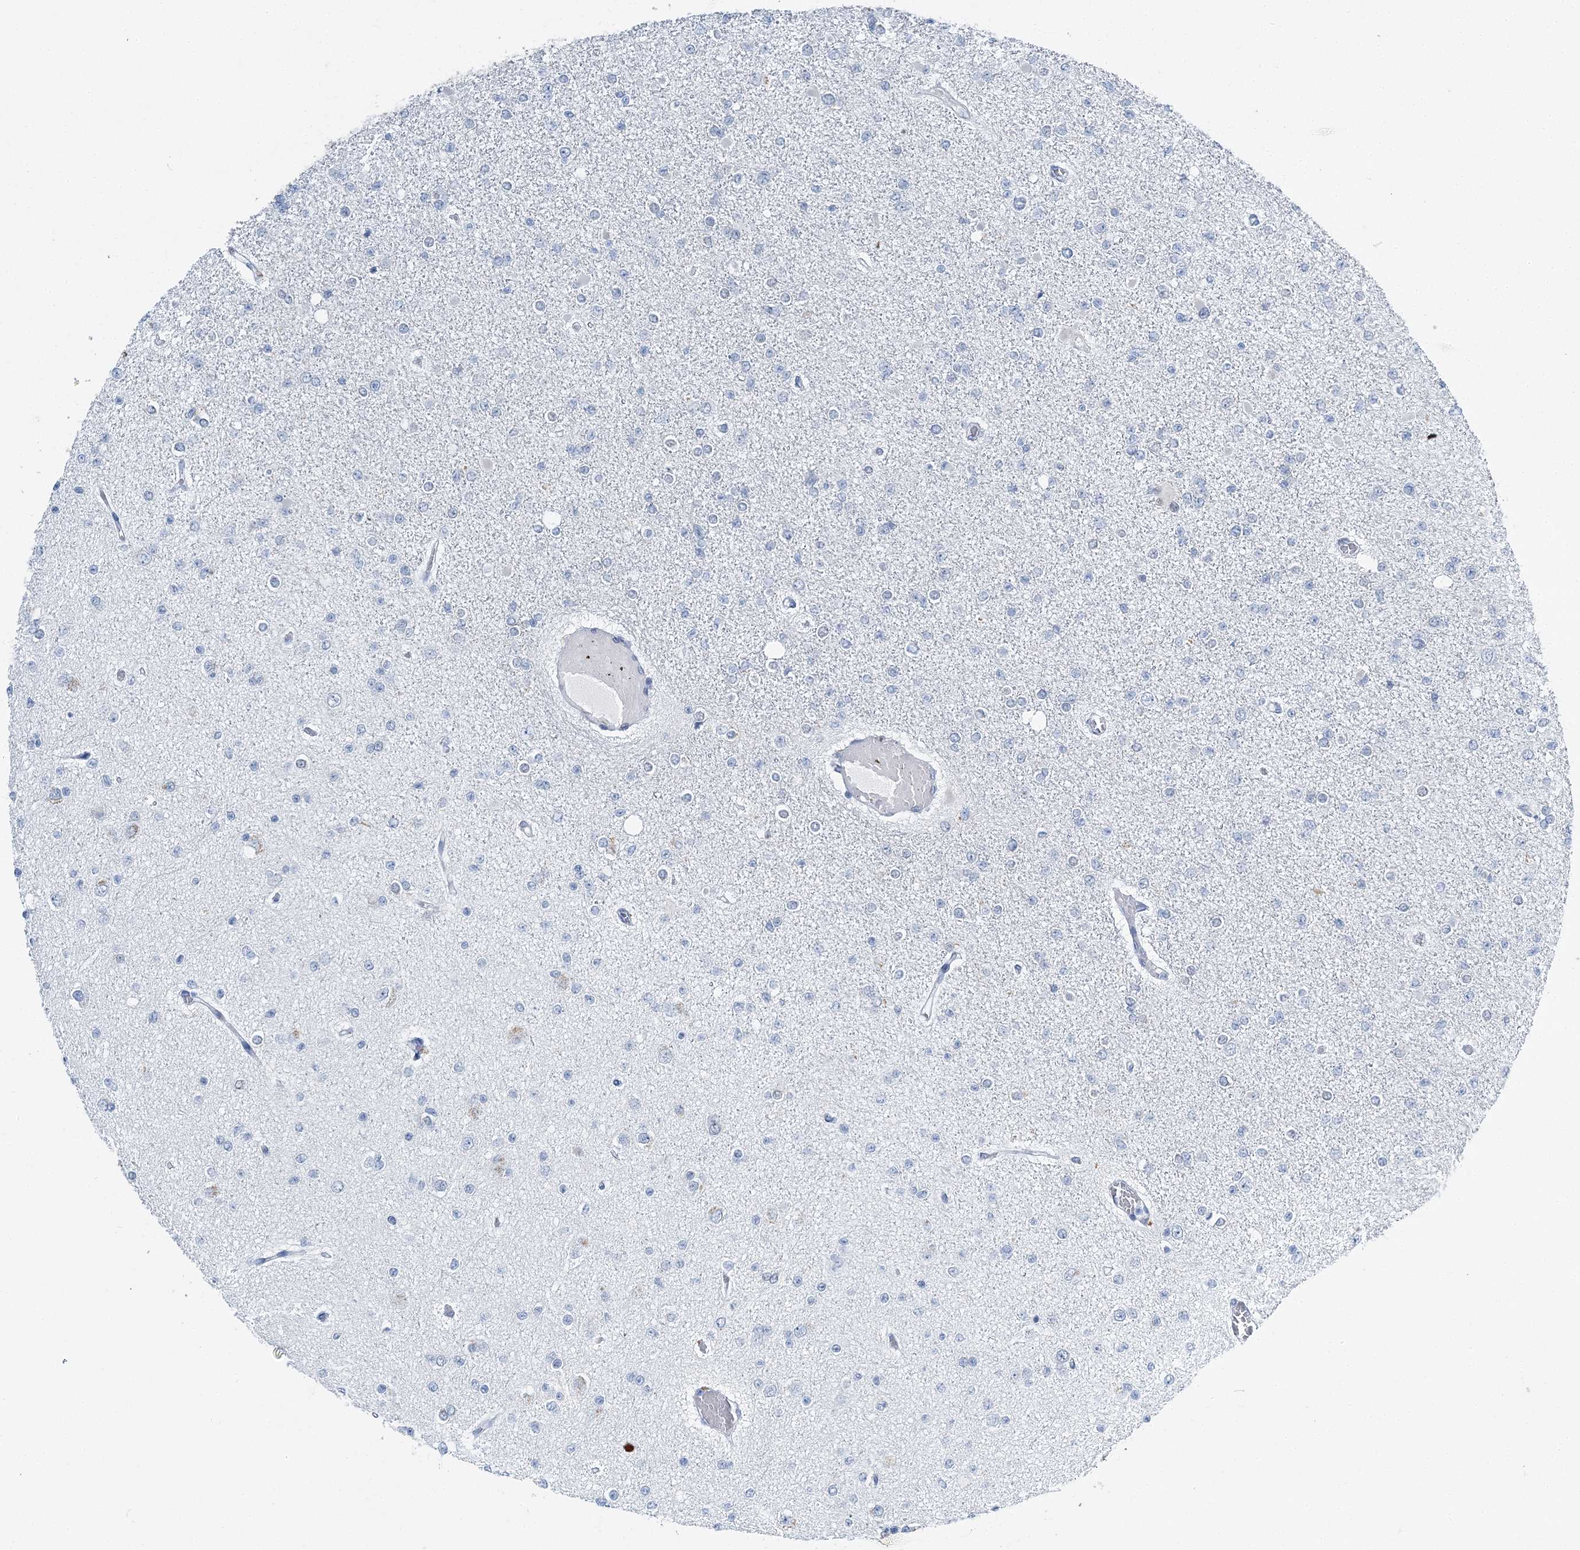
{"staining": {"intensity": "negative", "quantity": "none", "location": "none"}, "tissue": "glioma", "cell_type": "Tumor cells", "image_type": "cancer", "snomed": [{"axis": "morphology", "description": "Glioma, malignant, Low grade"}, {"axis": "topography", "description": "Brain"}], "caption": "Immunohistochemical staining of glioma exhibits no significant staining in tumor cells.", "gene": "HAT1", "patient": {"sex": "female", "age": 22}}